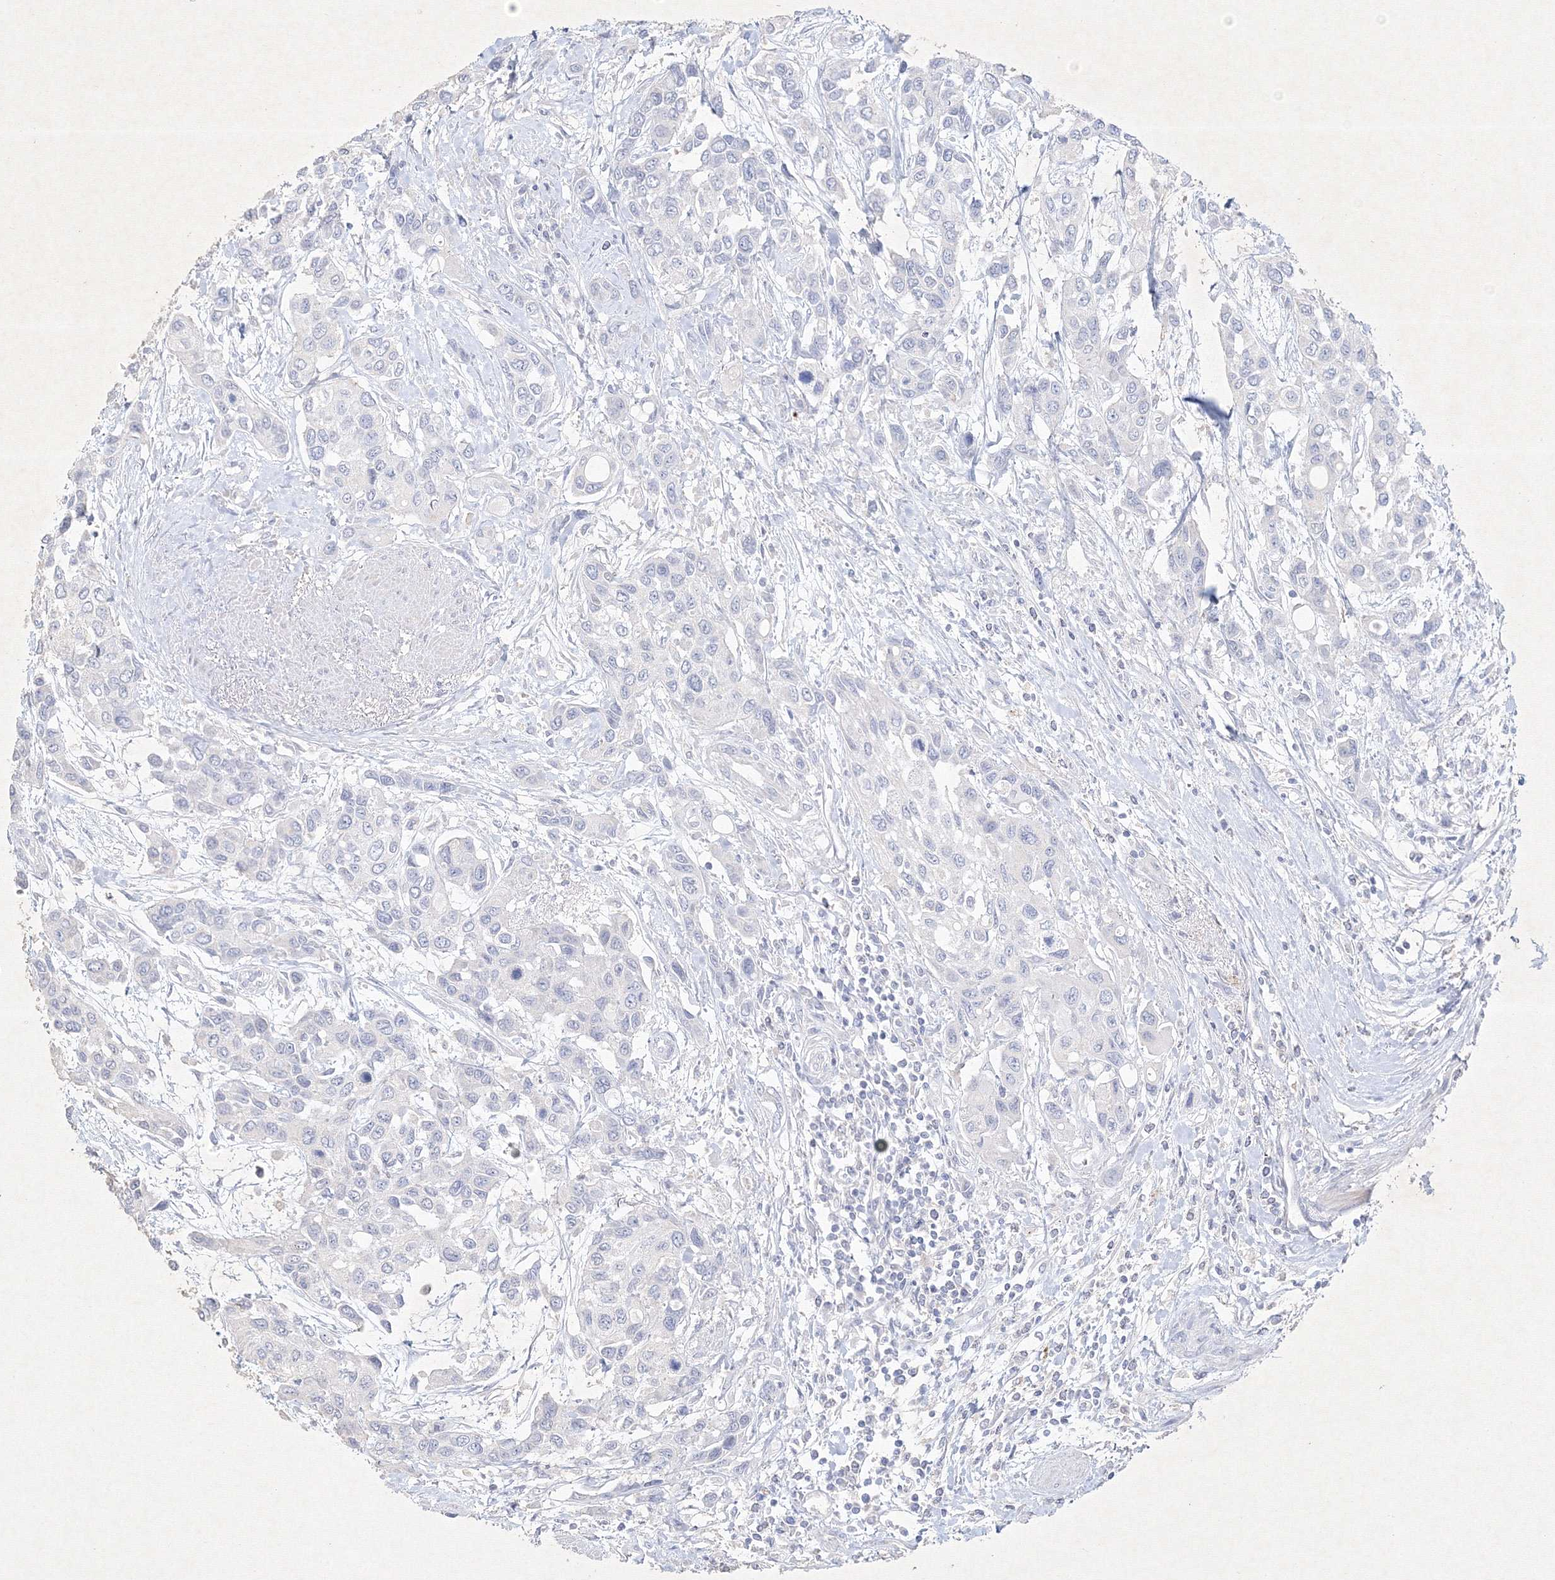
{"staining": {"intensity": "negative", "quantity": "none", "location": "none"}, "tissue": "urothelial cancer", "cell_type": "Tumor cells", "image_type": "cancer", "snomed": [{"axis": "morphology", "description": "Normal tissue, NOS"}, {"axis": "morphology", "description": "Urothelial carcinoma, High grade"}, {"axis": "topography", "description": "Vascular tissue"}, {"axis": "topography", "description": "Urinary bladder"}], "caption": "IHC of urothelial cancer shows no staining in tumor cells.", "gene": "CXXC4", "patient": {"sex": "female", "age": 56}}